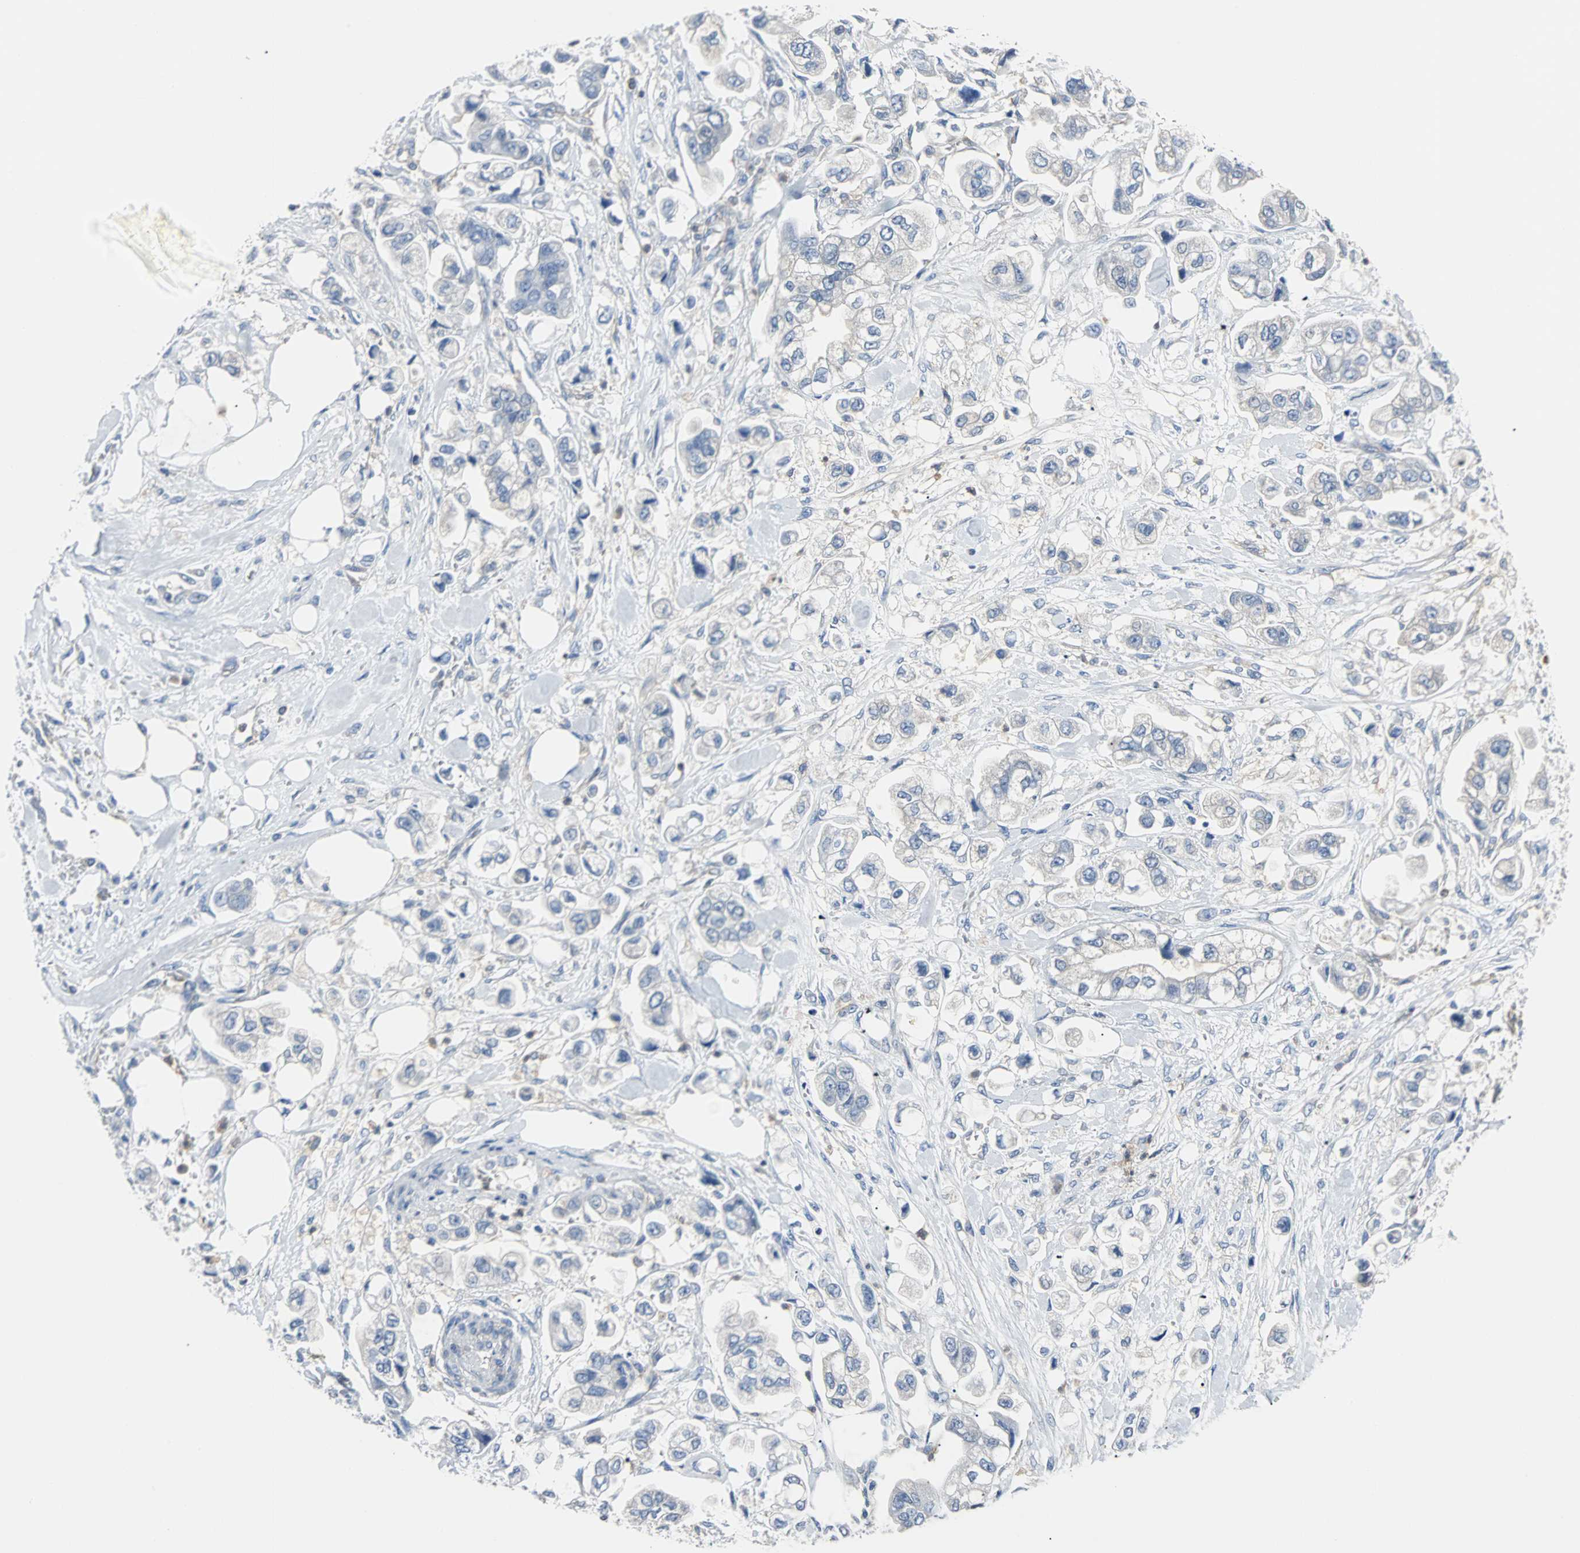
{"staining": {"intensity": "negative", "quantity": "none", "location": "none"}, "tissue": "stomach cancer", "cell_type": "Tumor cells", "image_type": "cancer", "snomed": [{"axis": "morphology", "description": "Adenocarcinoma, NOS"}, {"axis": "topography", "description": "Stomach"}], "caption": "Stomach cancer was stained to show a protein in brown. There is no significant positivity in tumor cells.", "gene": "TSC22D4", "patient": {"sex": "male", "age": 62}}